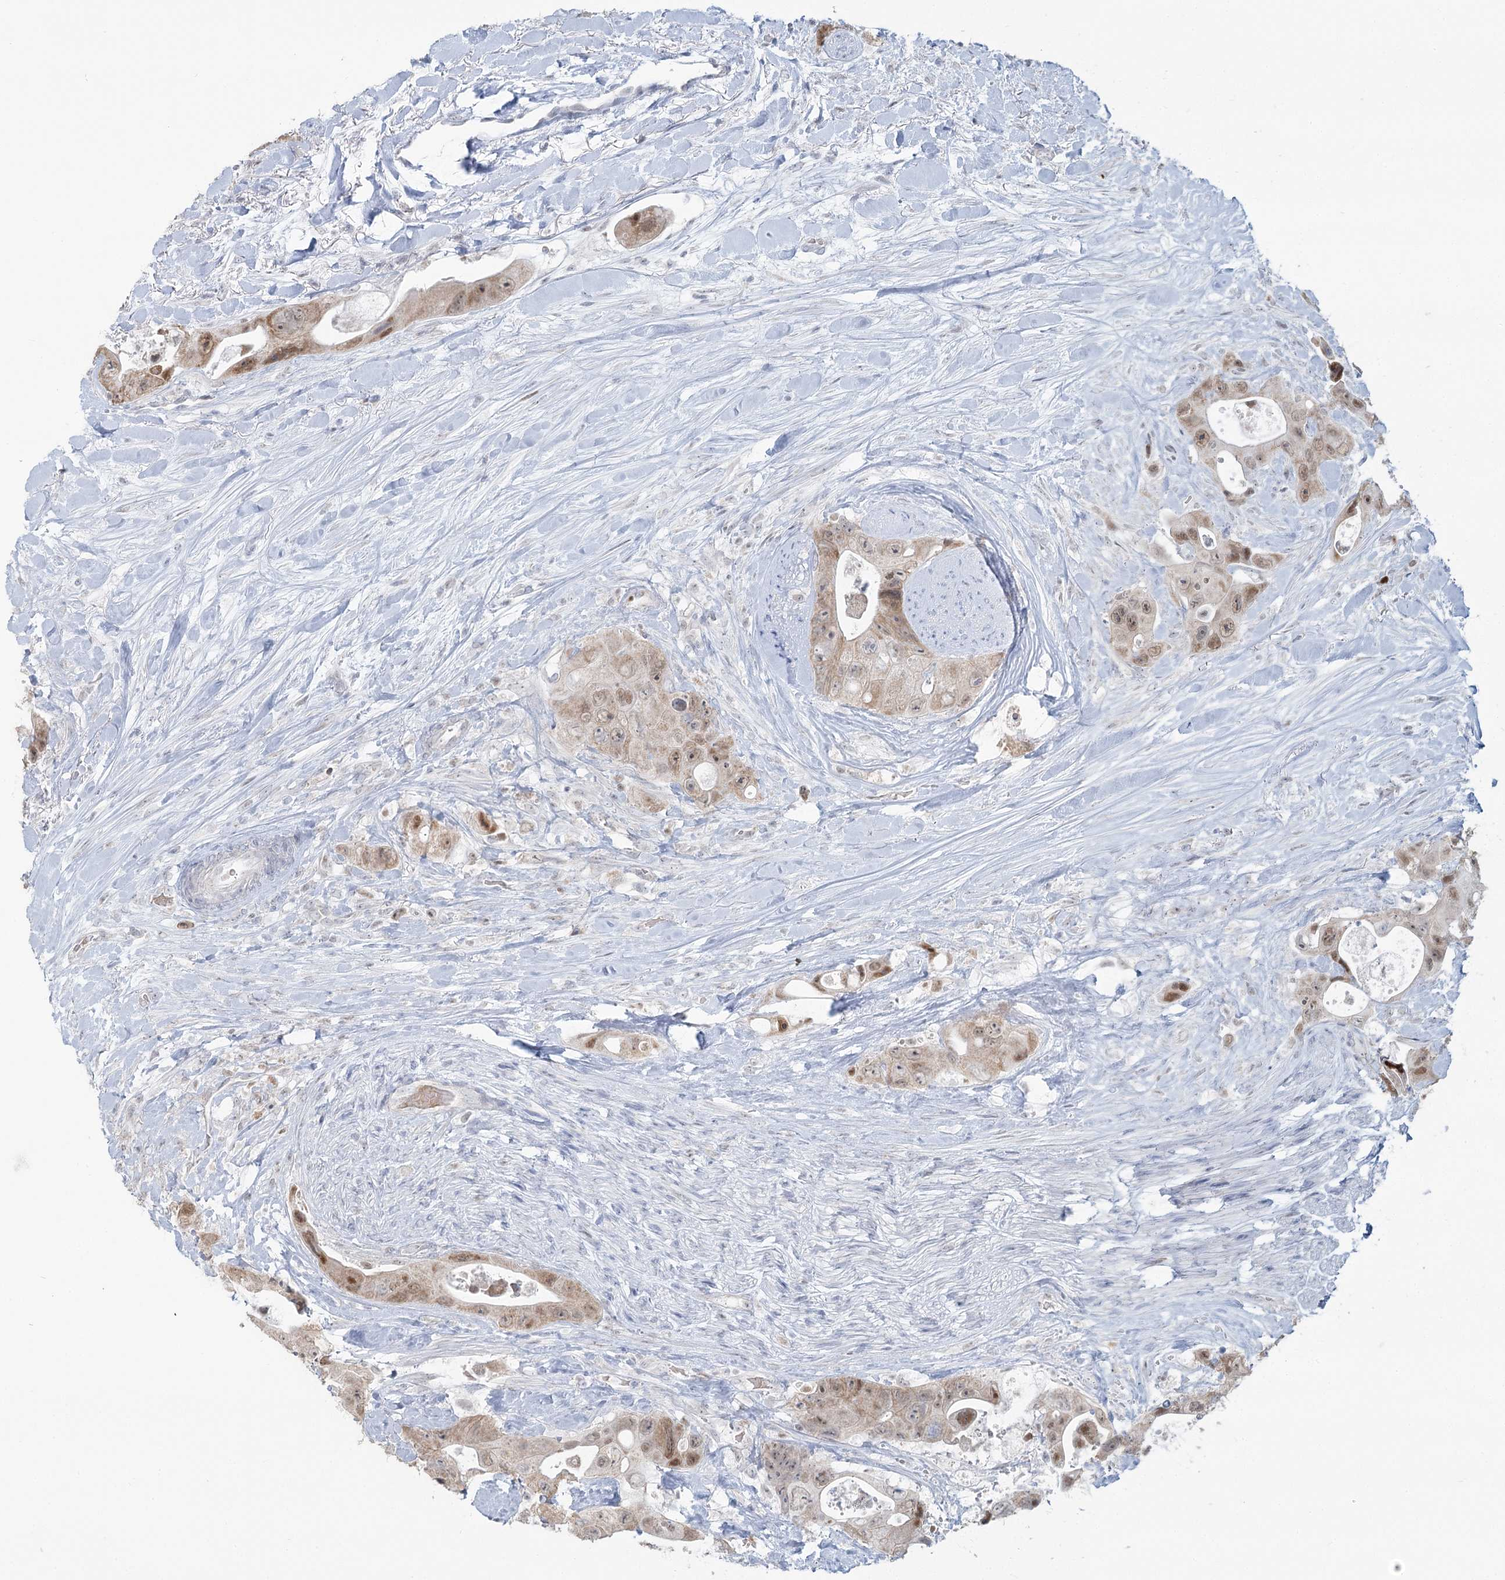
{"staining": {"intensity": "weak", "quantity": "25%-75%", "location": "cytoplasmic/membranous,nuclear"}, "tissue": "colorectal cancer", "cell_type": "Tumor cells", "image_type": "cancer", "snomed": [{"axis": "morphology", "description": "Adenocarcinoma, NOS"}, {"axis": "topography", "description": "Colon"}], "caption": "Adenocarcinoma (colorectal) tissue reveals weak cytoplasmic/membranous and nuclear expression in approximately 25%-75% of tumor cells The staining was performed using DAB (3,3'-diaminobenzidine) to visualize the protein expression in brown, while the nuclei were stained in blue with hematoxylin (Magnification: 20x).", "gene": "MTG1", "patient": {"sex": "female", "age": 46}}